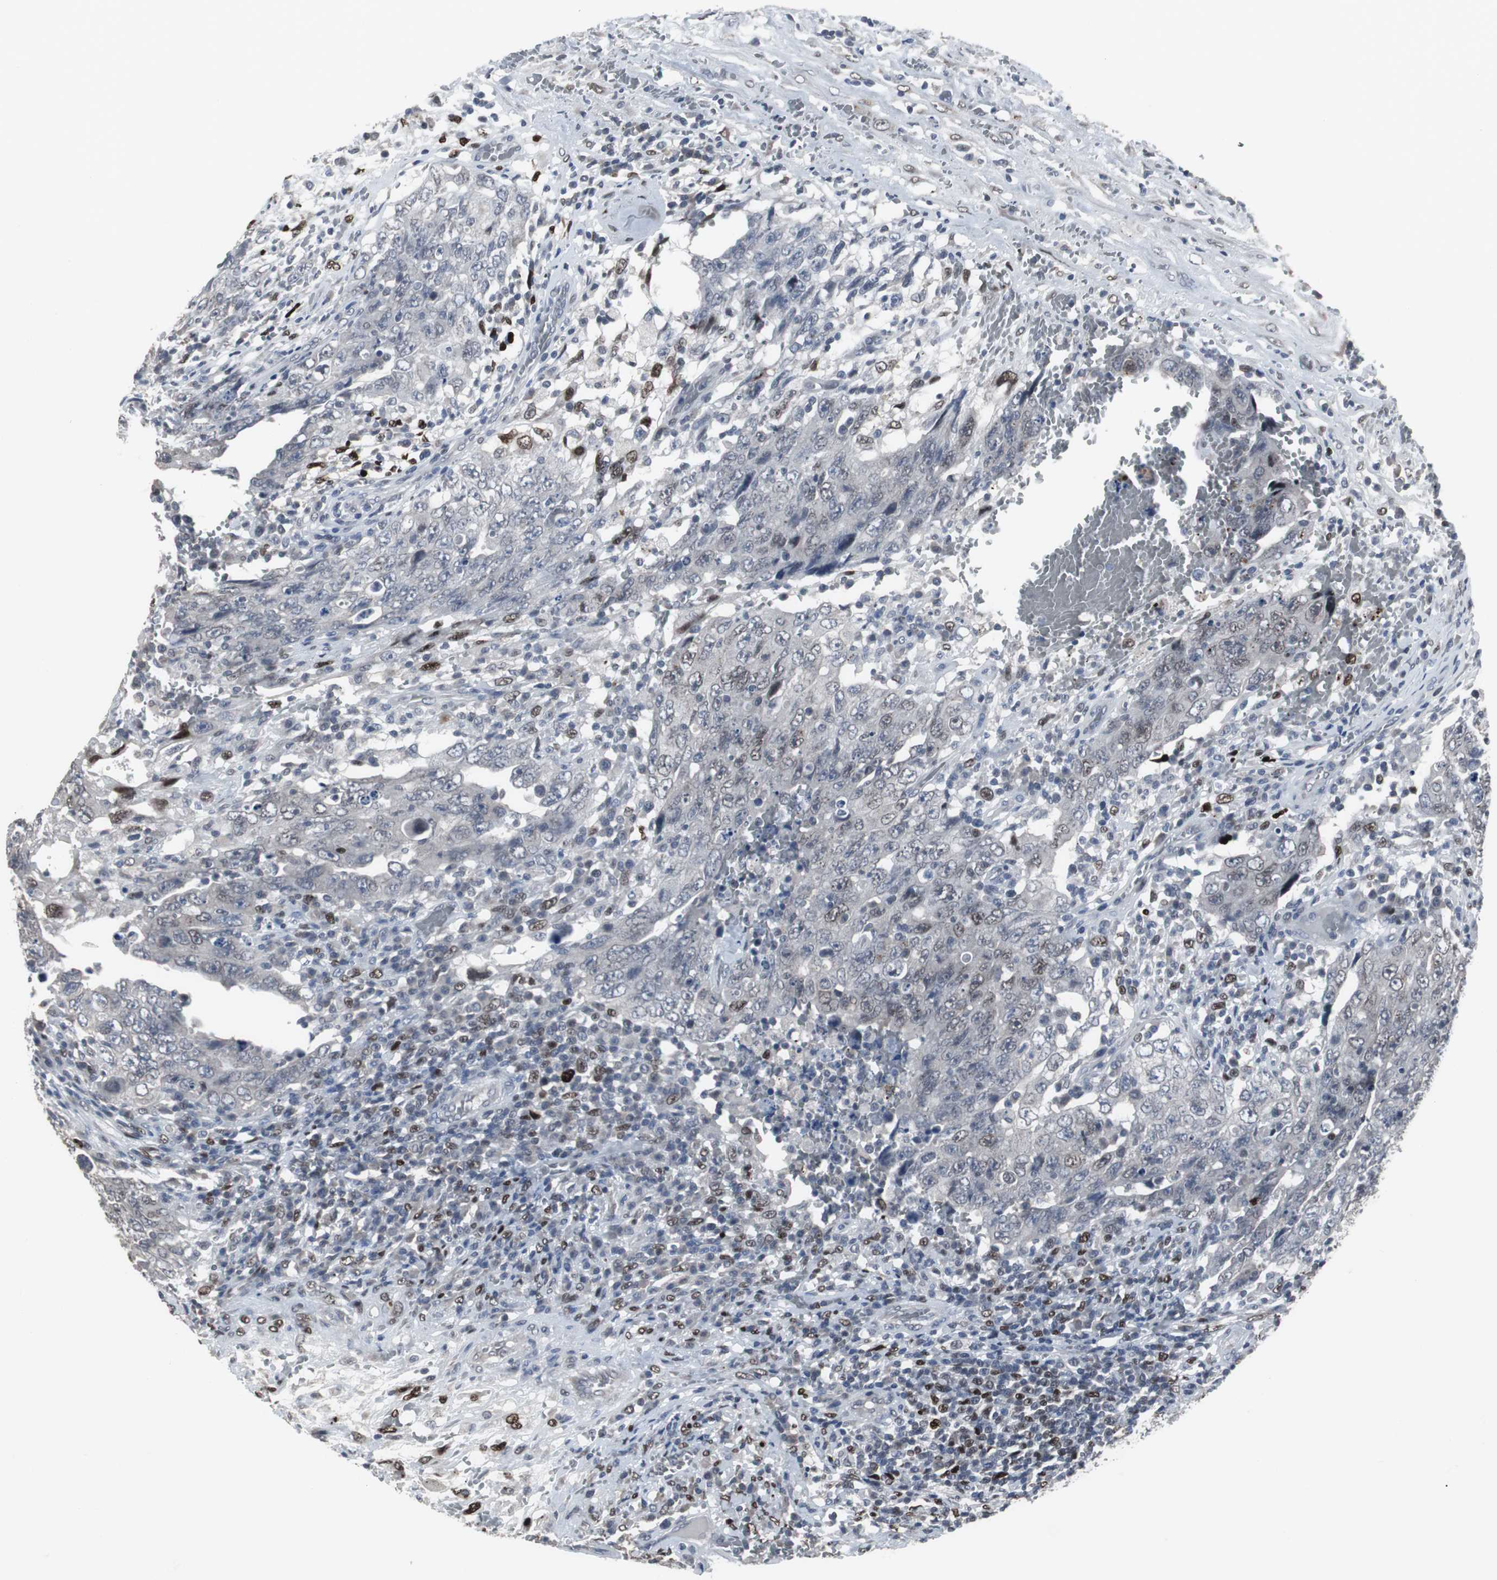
{"staining": {"intensity": "moderate", "quantity": "<25%", "location": "nuclear"}, "tissue": "testis cancer", "cell_type": "Tumor cells", "image_type": "cancer", "snomed": [{"axis": "morphology", "description": "Carcinoma, Embryonal, NOS"}, {"axis": "topography", "description": "Testis"}], "caption": "Human testis cancer stained with a brown dye shows moderate nuclear positive staining in approximately <25% of tumor cells.", "gene": "FOXP4", "patient": {"sex": "male", "age": 26}}